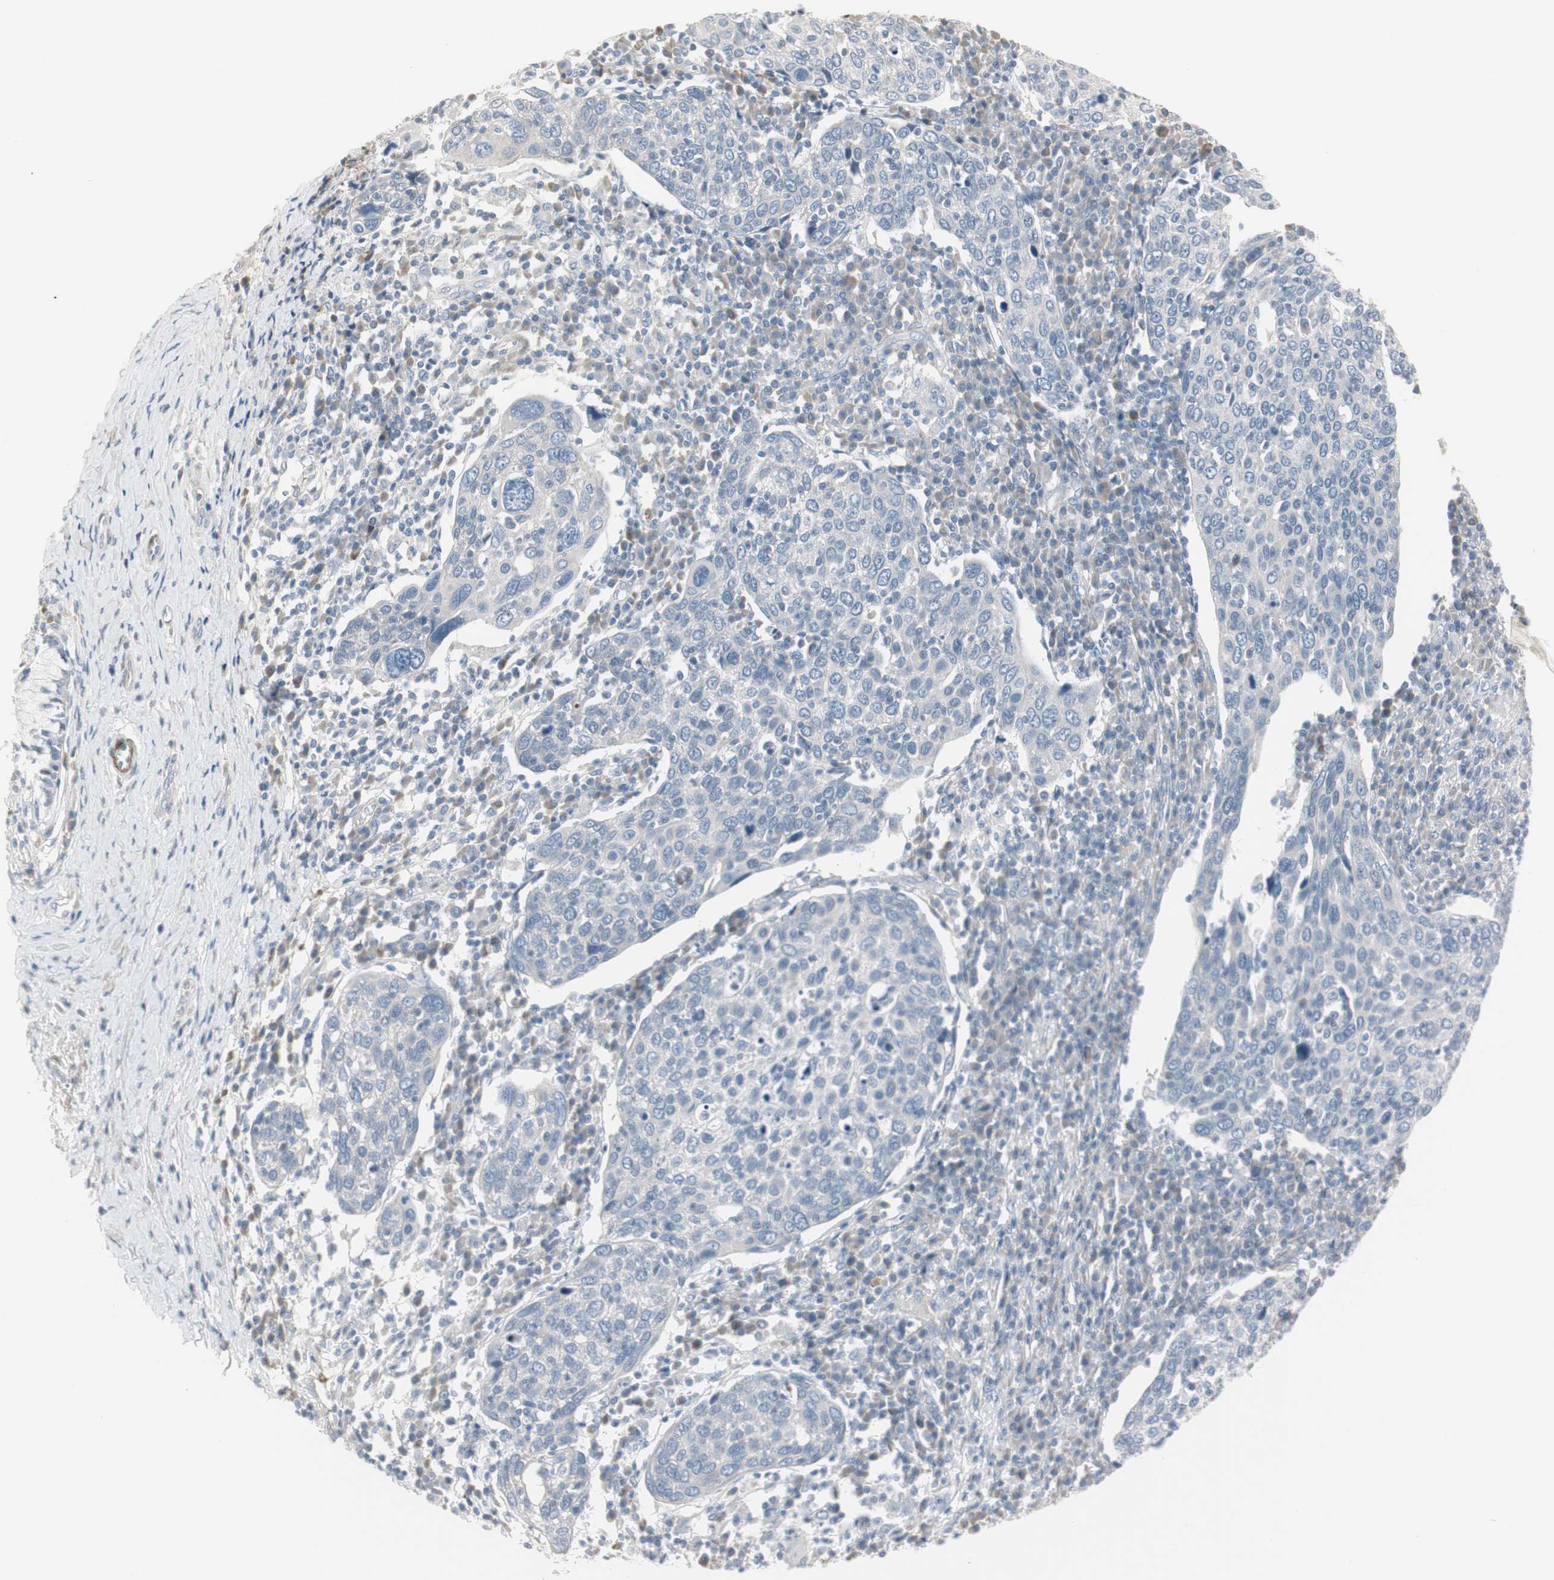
{"staining": {"intensity": "negative", "quantity": "none", "location": "none"}, "tissue": "cervical cancer", "cell_type": "Tumor cells", "image_type": "cancer", "snomed": [{"axis": "morphology", "description": "Squamous cell carcinoma, NOS"}, {"axis": "topography", "description": "Cervix"}], "caption": "Squamous cell carcinoma (cervical) stained for a protein using immunohistochemistry exhibits no staining tumor cells.", "gene": "DMPK", "patient": {"sex": "female", "age": 40}}